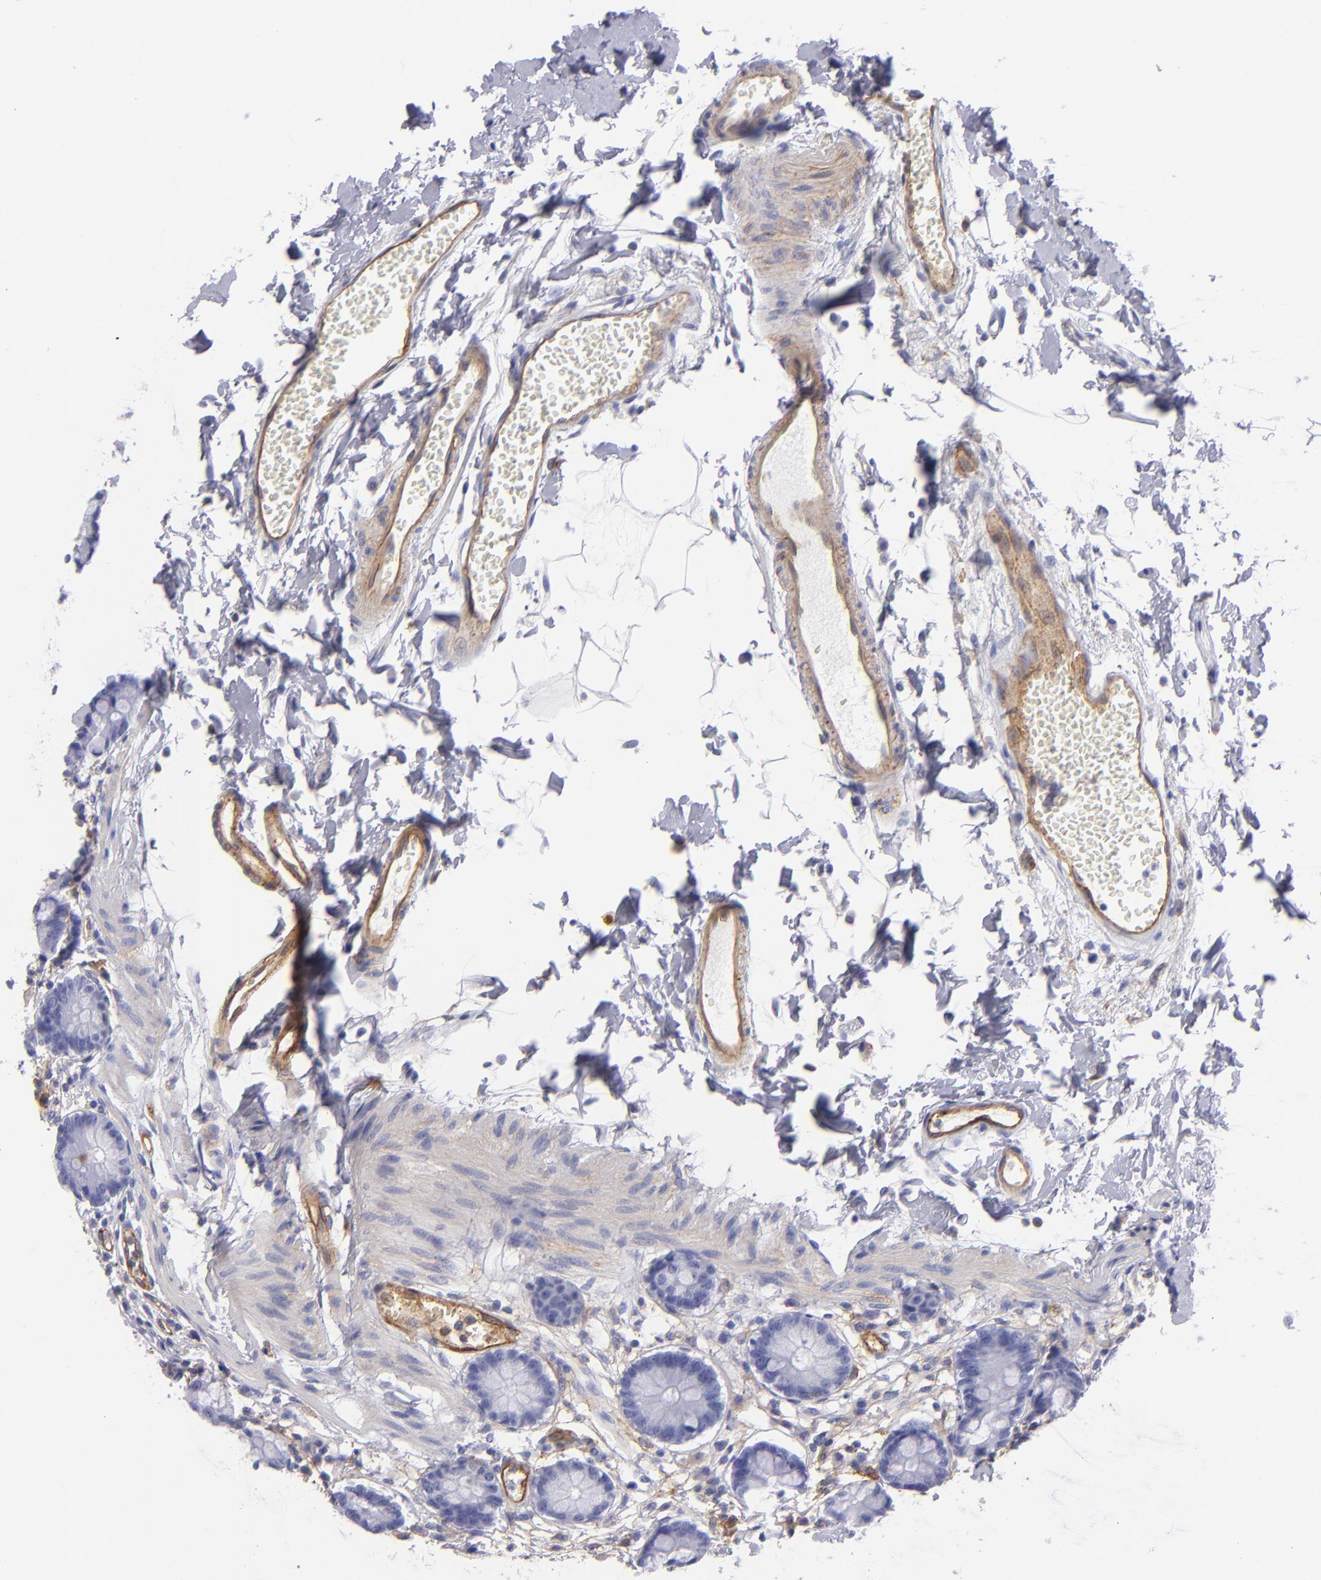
{"staining": {"intensity": "negative", "quantity": "none", "location": "none"}, "tissue": "small intestine", "cell_type": "Glandular cells", "image_type": "normal", "snomed": [{"axis": "morphology", "description": "Normal tissue, NOS"}, {"axis": "topography", "description": "Small intestine"}], "caption": "Immunohistochemical staining of unremarkable human small intestine shows no significant staining in glandular cells. Nuclei are stained in blue.", "gene": "ENTPD1", "patient": {"sex": "female", "age": 61}}